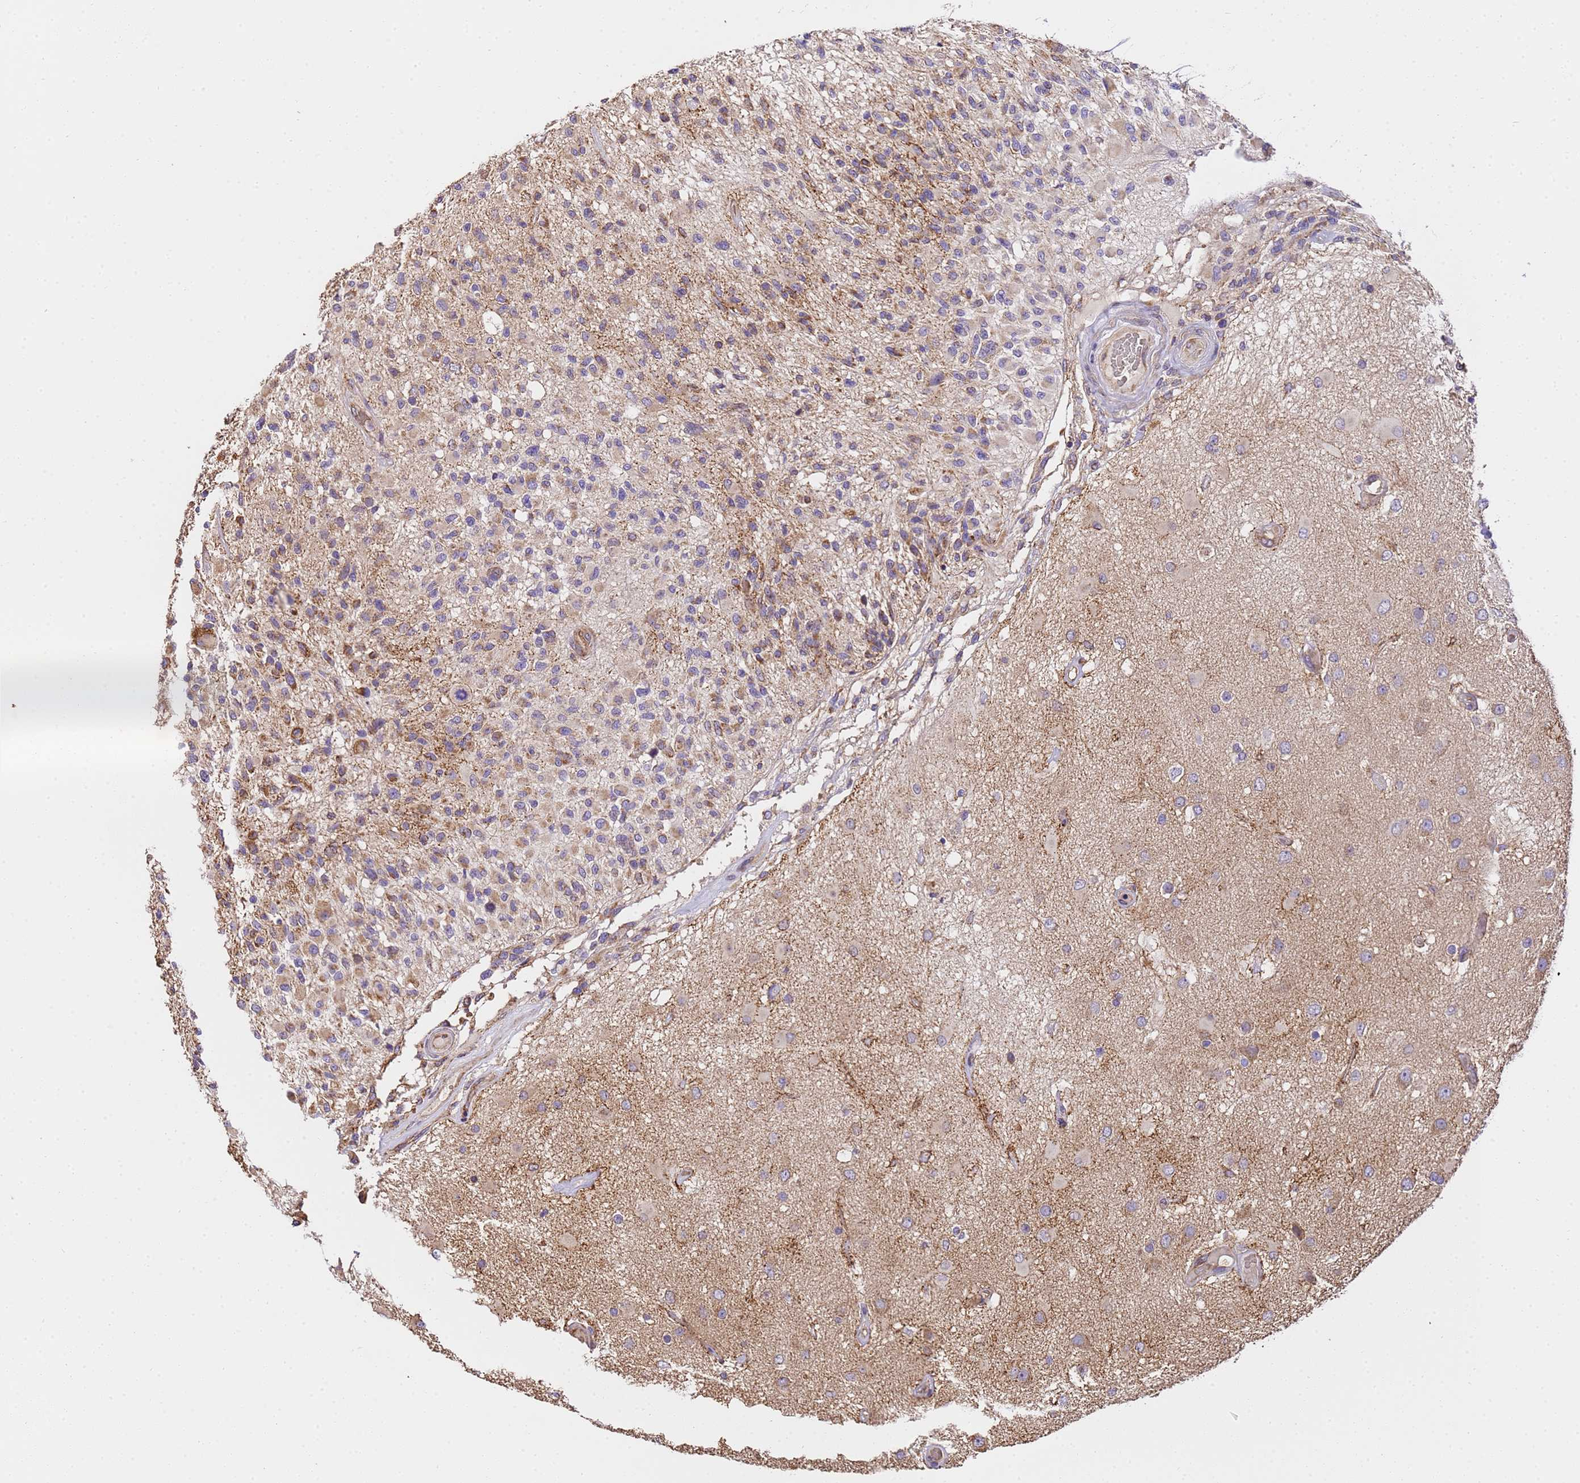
{"staining": {"intensity": "moderate", "quantity": "<25%", "location": "cytoplasmic/membranous"}, "tissue": "glioma", "cell_type": "Tumor cells", "image_type": "cancer", "snomed": [{"axis": "morphology", "description": "Glioma, malignant, High grade"}, {"axis": "morphology", "description": "Glioblastoma, NOS"}, {"axis": "topography", "description": "Brain"}], "caption": "Brown immunohistochemical staining in human glioma shows moderate cytoplasmic/membranous staining in approximately <25% of tumor cells.", "gene": "LRRIQ1", "patient": {"sex": "male", "age": 60}}